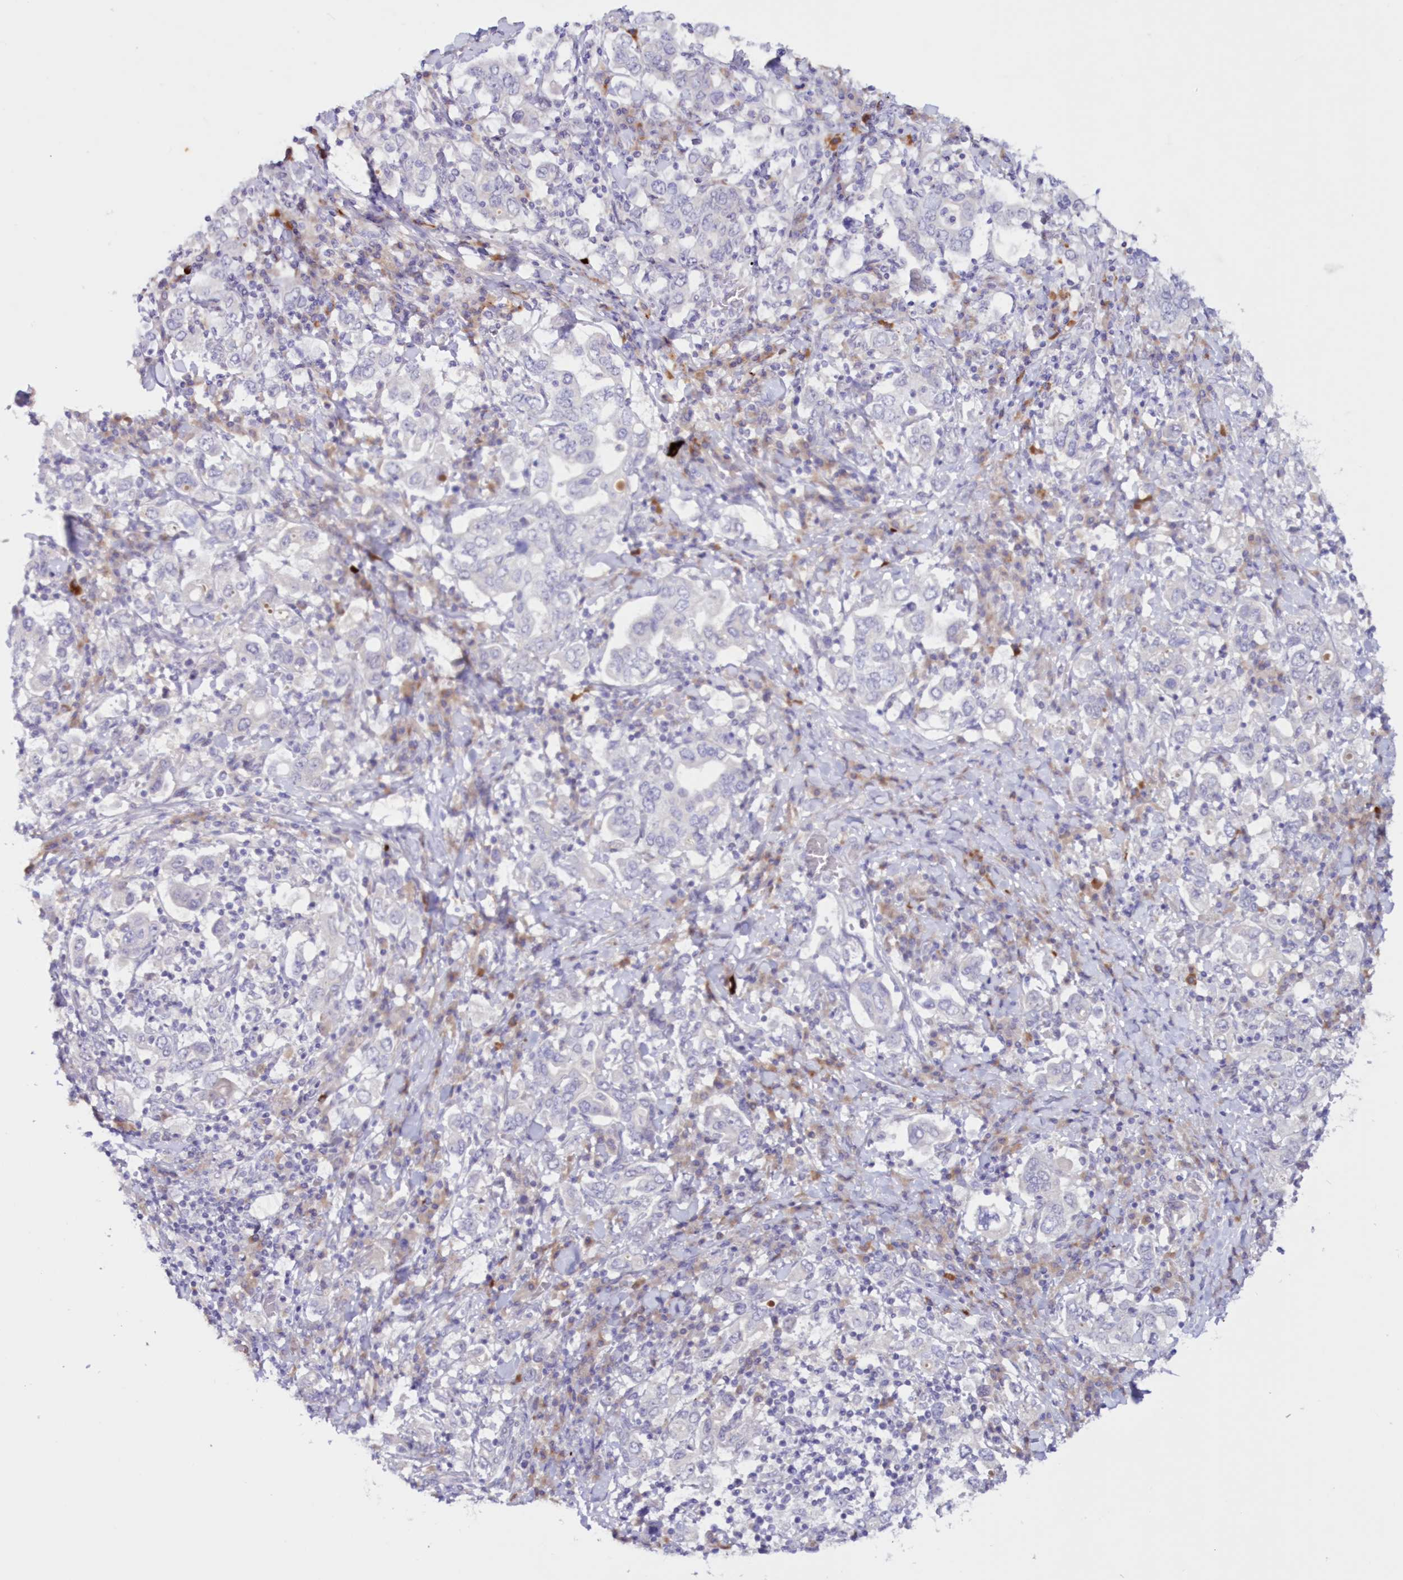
{"staining": {"intensity": "negative", "quantity": "none", "location": "none"}, "tissue": "stomach cancer", "cell_type": "Tumor cells", "image_type": "cancer", "snomed": [{"axis": "morphology", "description": "Adenocarcinoma, NOS"}, {"axis": "topography", "description": "Stomach, upper"}], "caption": "Photomicrograph shows no protein positivity in tumor cells of stomach adenocarcinoma tissue.", "gene": "SNED1", "patient": {"sex": "male", "age": 62}}